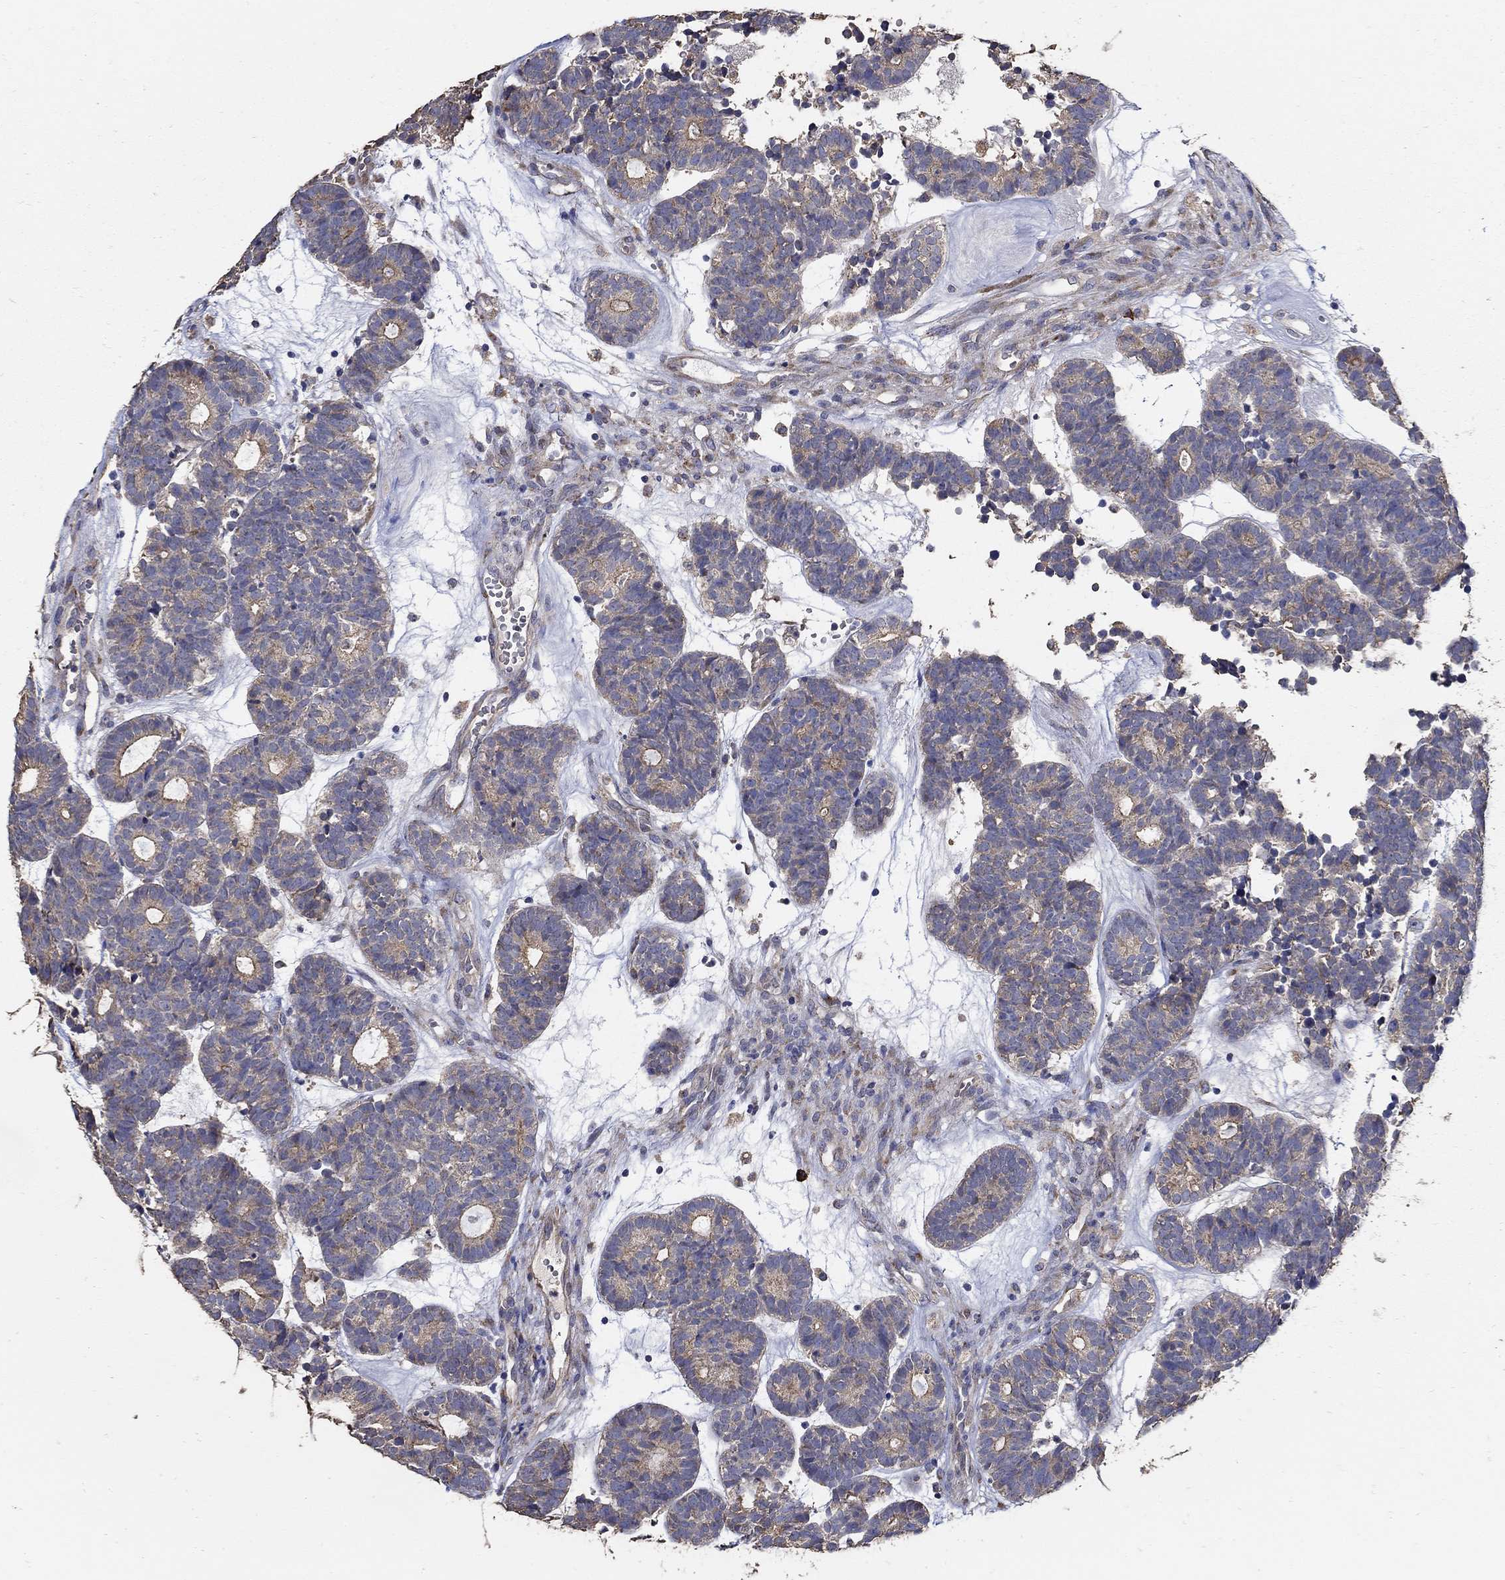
{"staining": {"intensity": "moderate", "quantity": "25%-75%", "location": "cytoplasmic/membranous"}, "tissue": "head and neck cancer", "cell_type": "Tumor cells", "image_type": "cancer", "snomed": [{"axis": "morphology", "description": "Adenocarcinoma, NOS"}, {"axis": "topography", "description": "Head-Neck"}], "caption": "Immunohistochemistry (IHC) staining of head and neck cancer, which displays medium levels of moderate cytoplasmic/membranous positivity in approximately 25%-75% of tumor cells indicating moderate cytoplasmic/membranous protein expression. The staining was performed using DAB (brown) for protein detection and nuclei were counterstained in hematoxylin (blue).", "gene": "EMILIN3", "patient": {"sex": "female", "age": 81}}